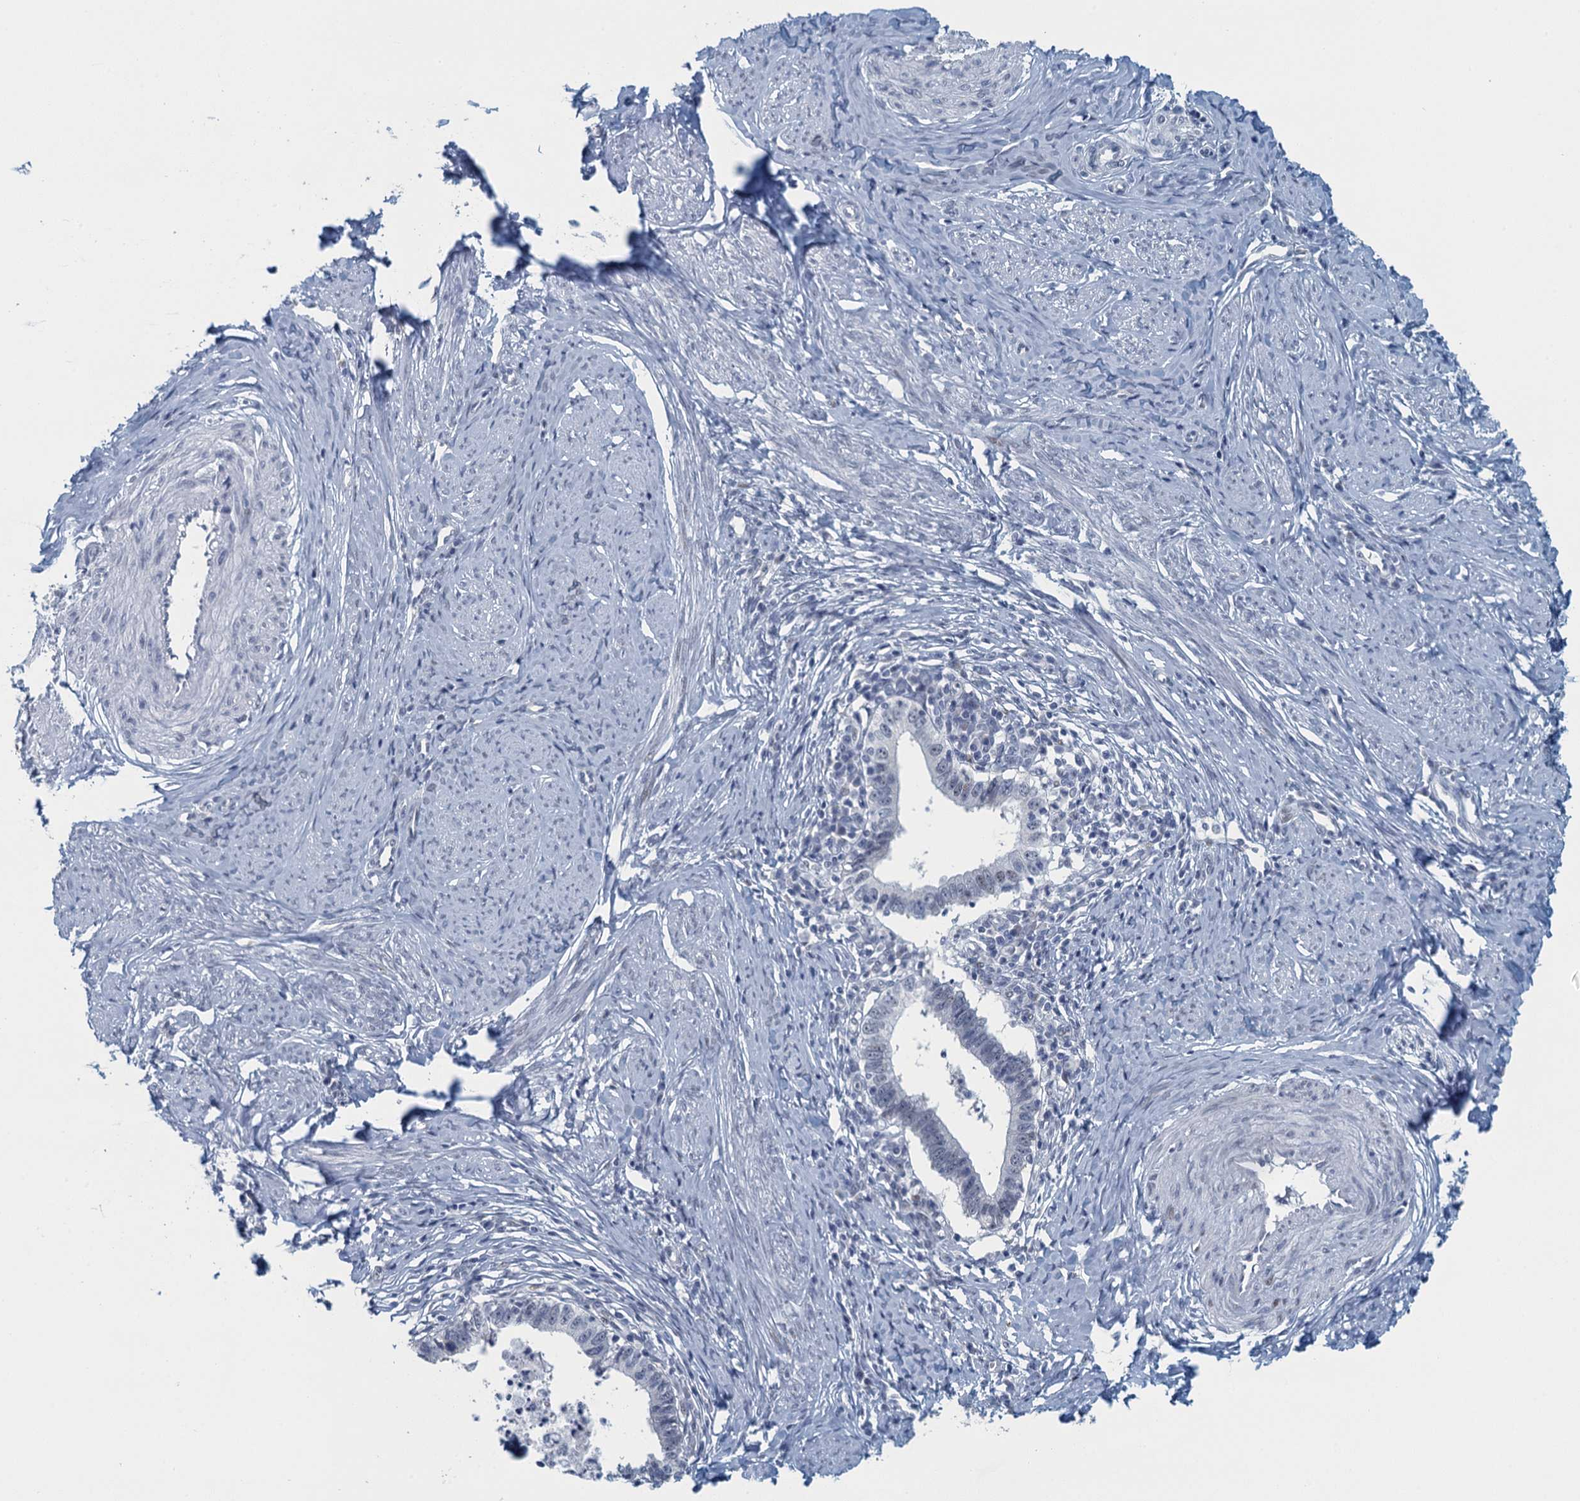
{"staining": {"intensity": "negative", "quantity": "none", "location": "none"}, "tissue": "cervical cancer", "cell_type": "Tumor cells", "image_type": "cancer", "snomed": [{"axis": "morphology", "description": "Adenocarcinoma, NOS"}, {"axis": "topography", "description": "Cervix"}], "caption": "Protein analysis of cervical adenocarcinoma demonstrates no significant positivity in tumor cells.", "gene": "TTLL9", "patient": {"sex": "female", "age": 36}}